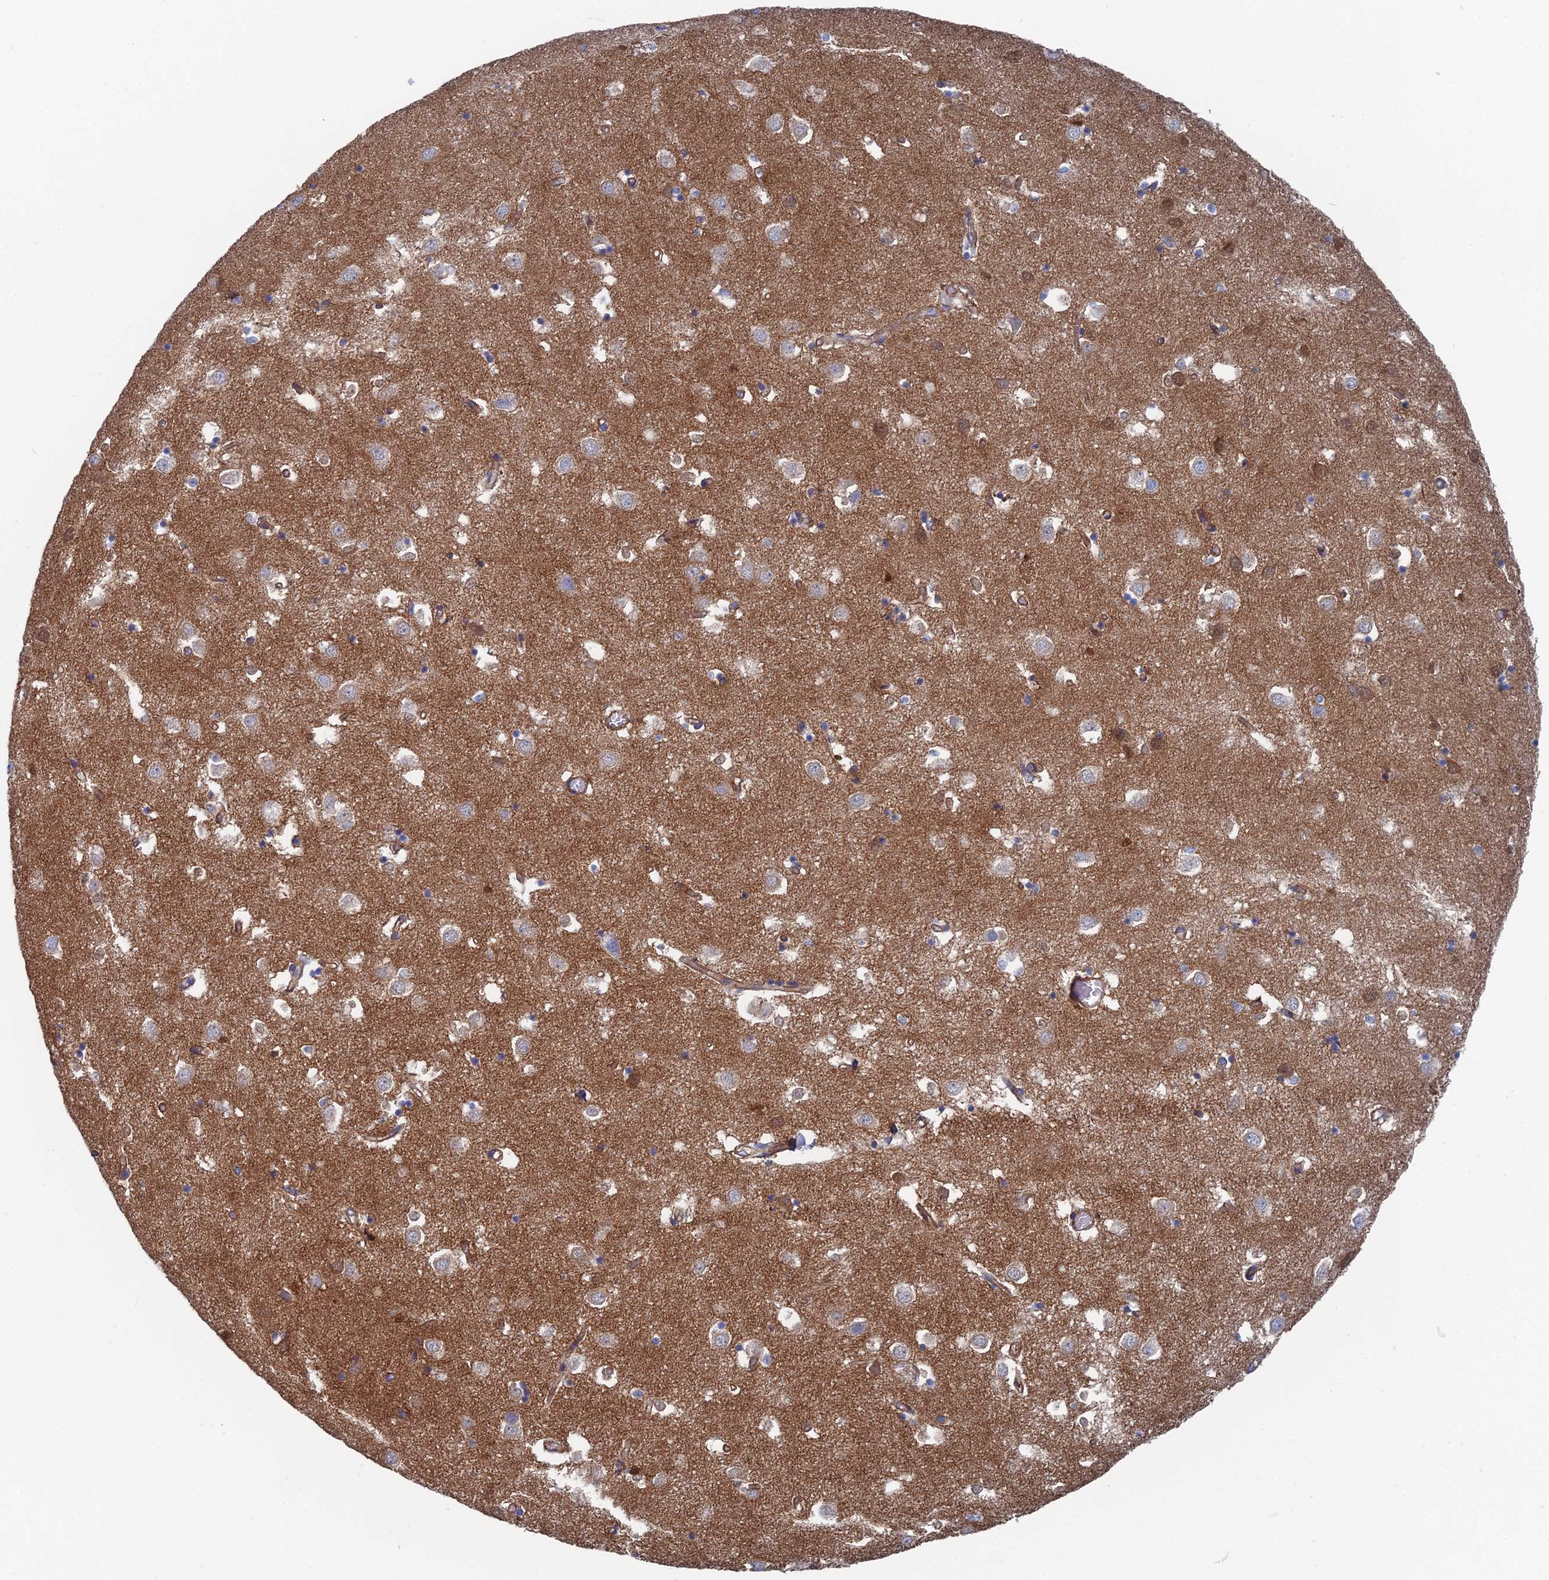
{"staining": {"intensity": "weak", "quantity": "<25%", "location": "cytoplasmic/membranous"}, "tissue": "caudate", "cell_type": "Glial cells", "image_type": "normal", "snomed": [{"axis": "morphology", "description": "Normal tissue, NOS"}, {"axis": "topography", "description": "Lateral ventricle wall"}], "caption": "Glial cells show no significant expression in normal caudate. (DAB (3,3'-diaminobenzidine) IHC, high magnification).", "gene": "SNX11", "patient": {"sex": "male", "age": 70}}